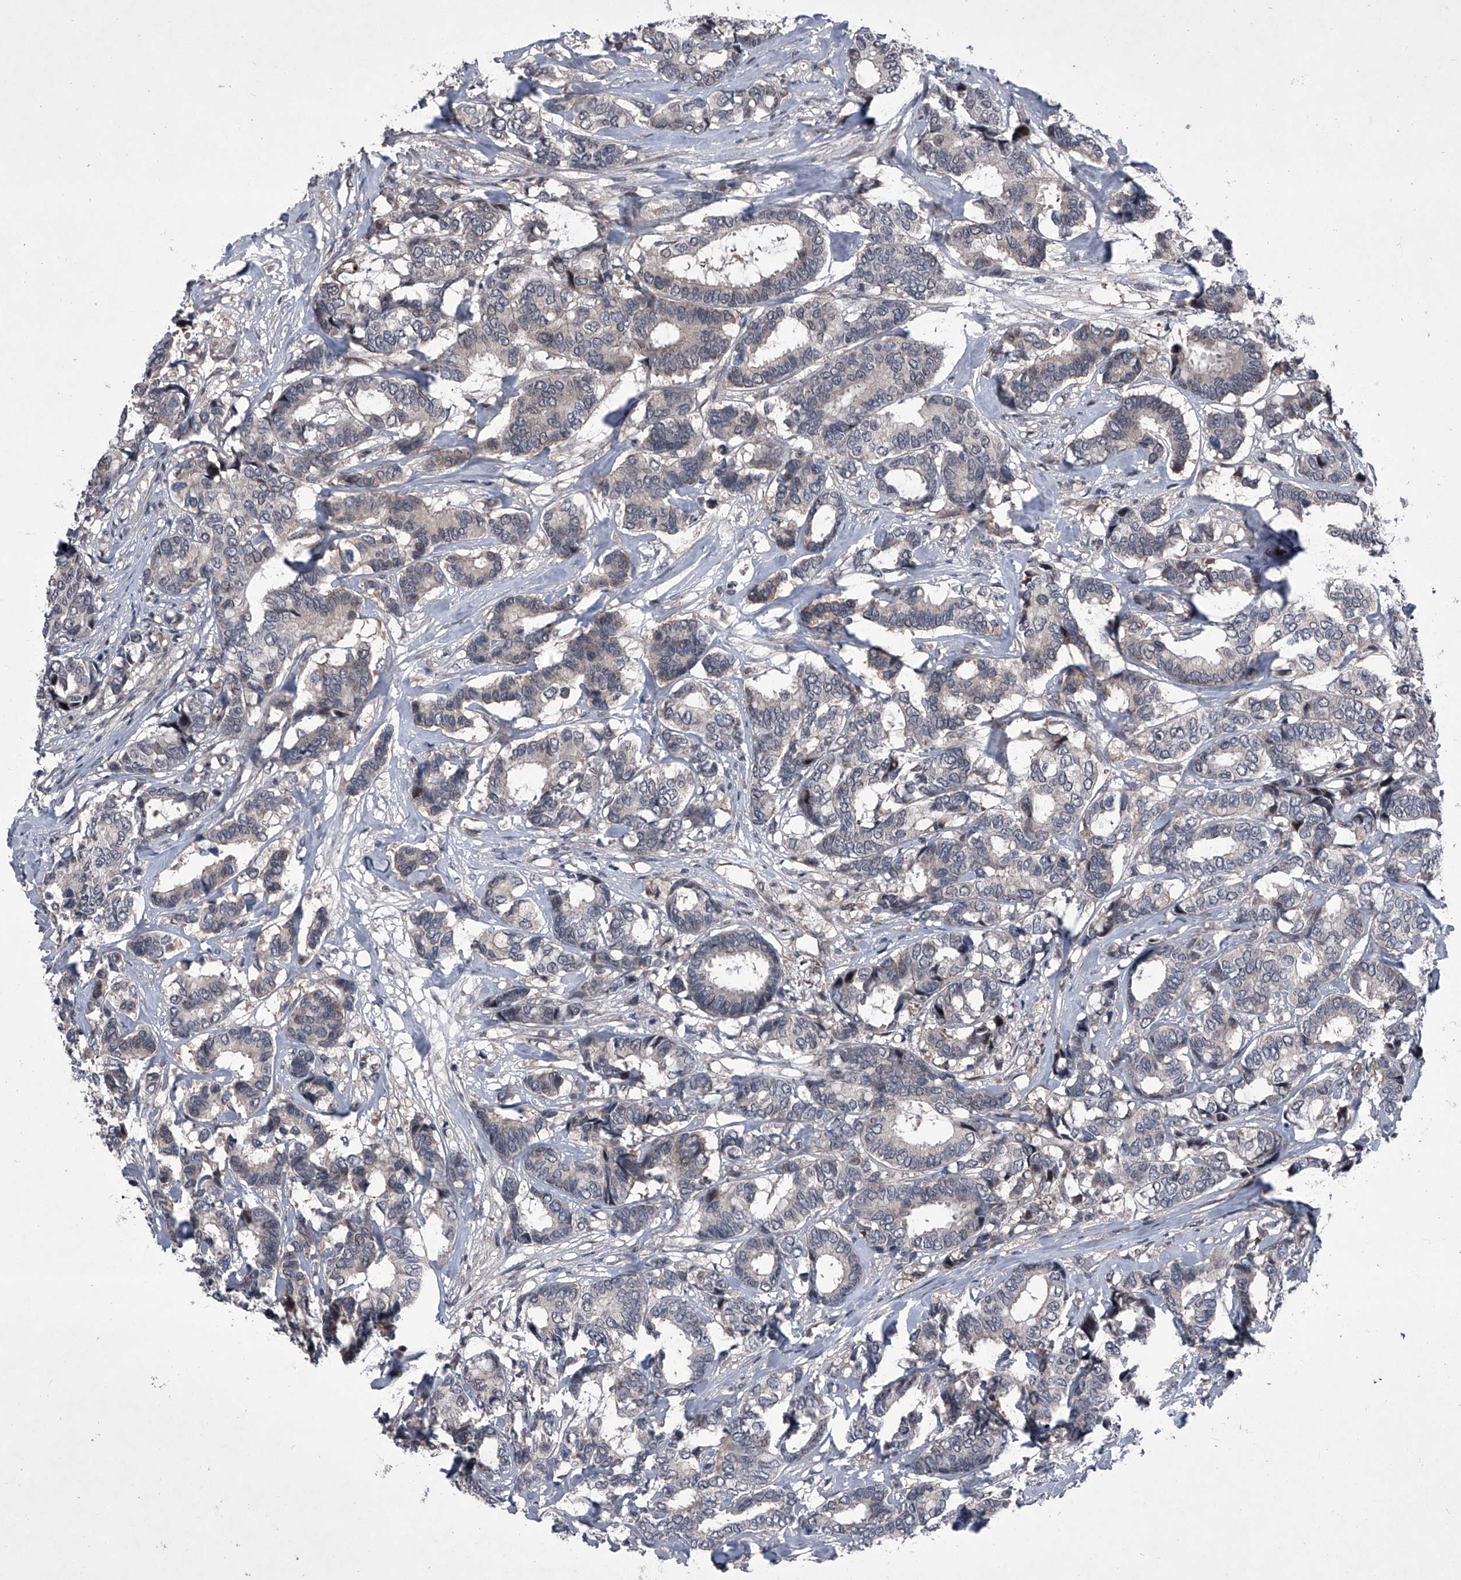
{"staining": {"intensity": "negative", "quantity": "none", "location": "none"}, "tissue": "breast cancer", "cell_type": "Tumor cells", "image_type": "cancer", "snomed": [{"axis": "morphology", "description": "Duct carcinoma"}, {"axis": "topography", "description": "Breast"}], "caption": "A high-resolution image shows immunohistochemistry staining of breast cancer (invasive ductal carcinoma), which exhibits no significant staining in tumor cells.", "gene": "ELK4", "patient": {"sex": "female", "age": 87}}